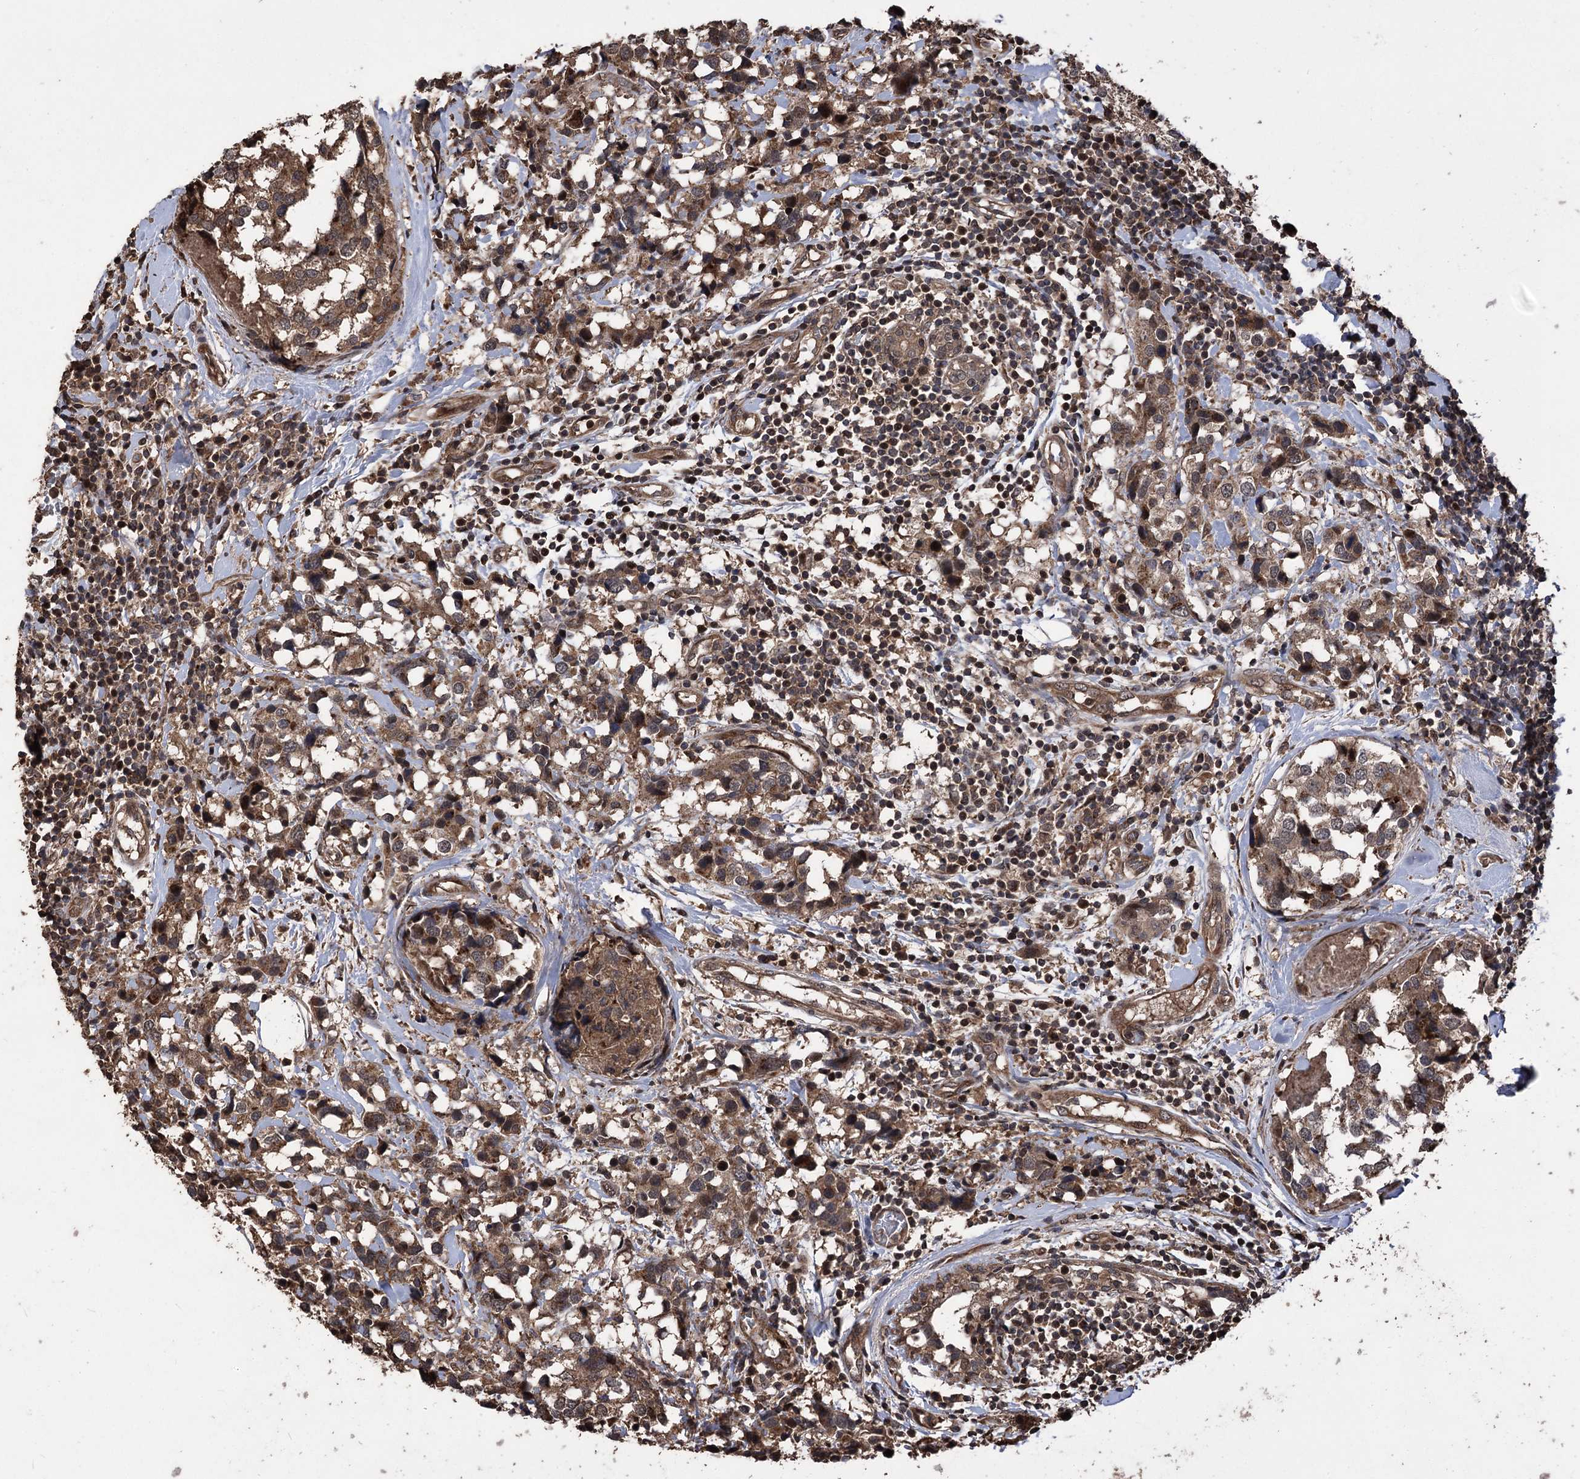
{"staining": {"intensity": "moderate", "quantity": ">75%", "location": "cytoplasmic/membranous"}, "tissue": "breast cancer", "cell_type": "Tumor cells", "image_type": "cancer", "snomed": [{"axis": "morphology", "description": "Lobular carcinoma"}, {"axis": "topography", "description": "Breast"}], "caption": "The micrograph reveals staining of breast lobular carcinoma, revealing moderate cytoplasmic/membranous protein positivity (brown color) within tumor cells.", "gene": "RASSF3", "patient": {"sex": "female", "age": 59}}